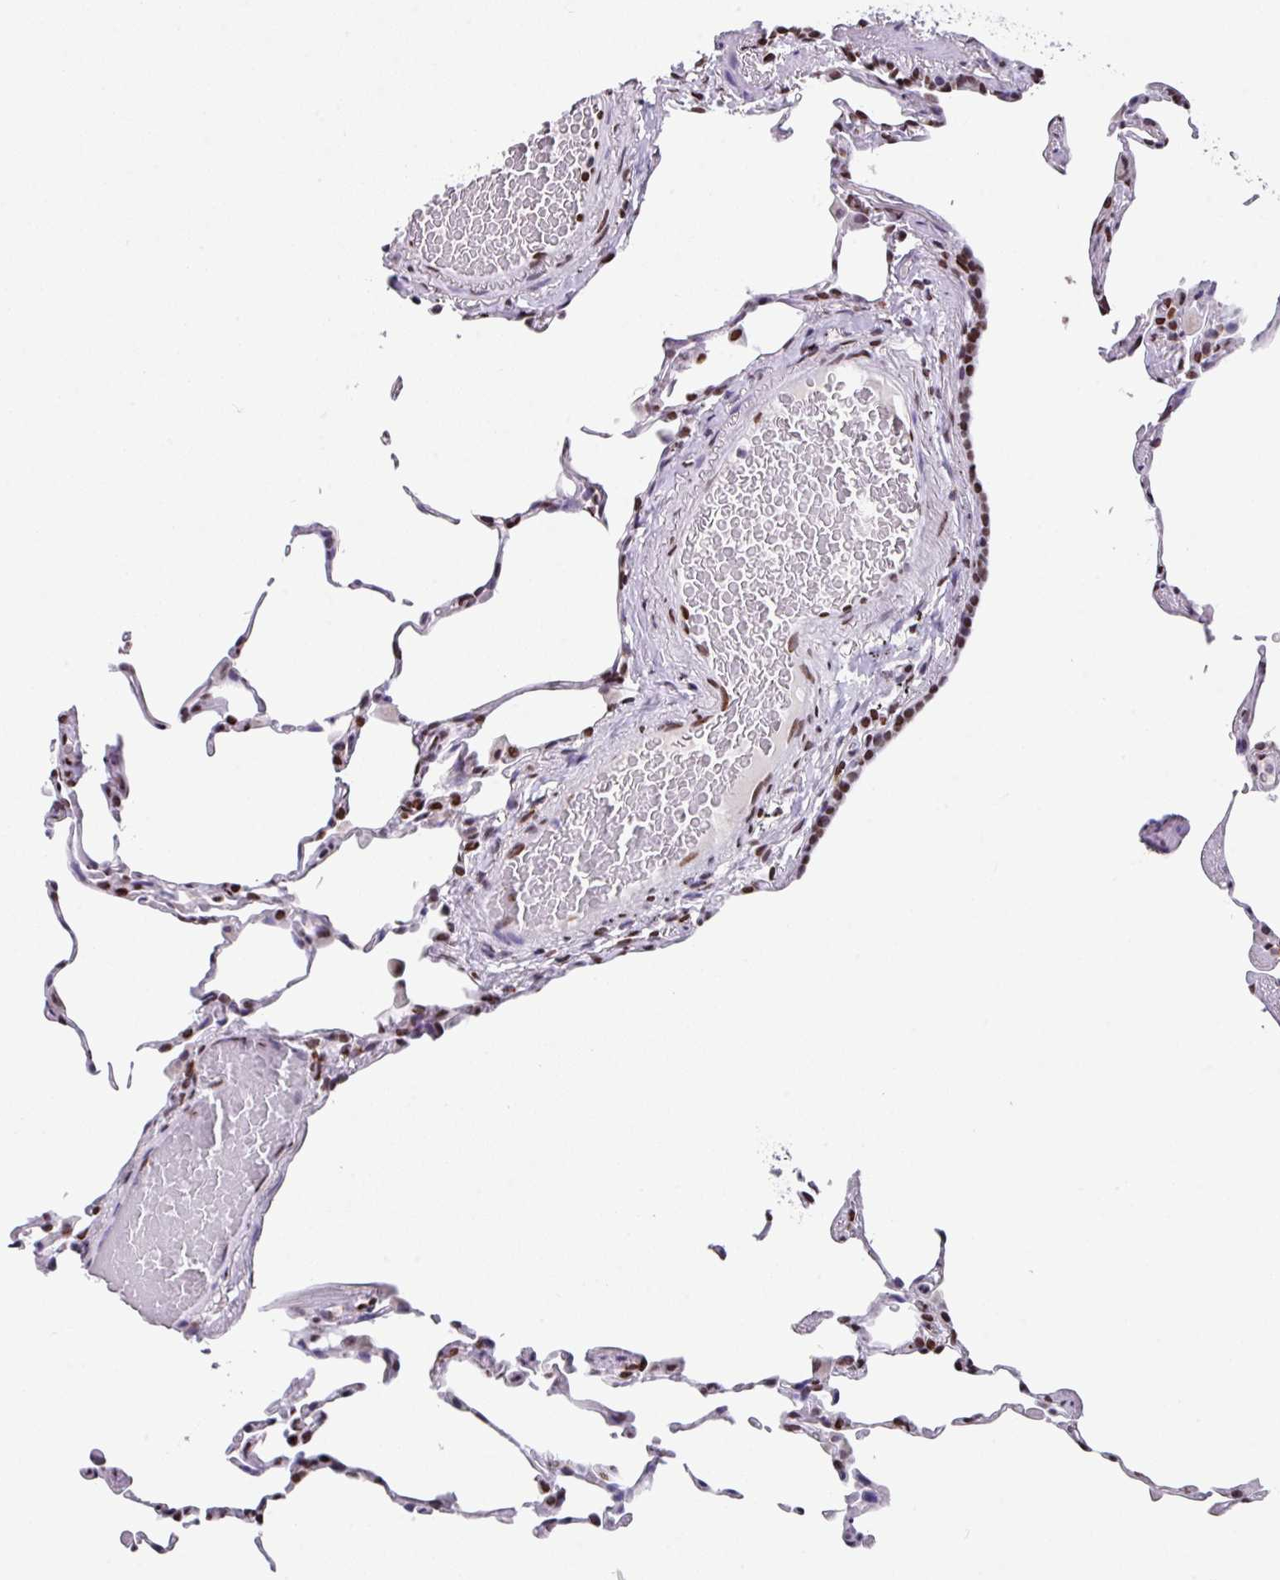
{"staining": {"intensity": "moderate", "quantity": "25%-75%", "location": "nuclear"}, "tissue": "lung", "cell_type": "Alveolar cells", "image_type": "normal", "snomed": [{"axis": "morphology", "description": "Normal tissue, NOS"}, {"axis": "topography", "description": "Lung"}], "caption": "Unremarkable lung exhibits moderate nuclear positivity in approximately 25%-75% of alveolar cells.", "gene": "TCF3", "patient": {"sex": "female", "age": 57}}